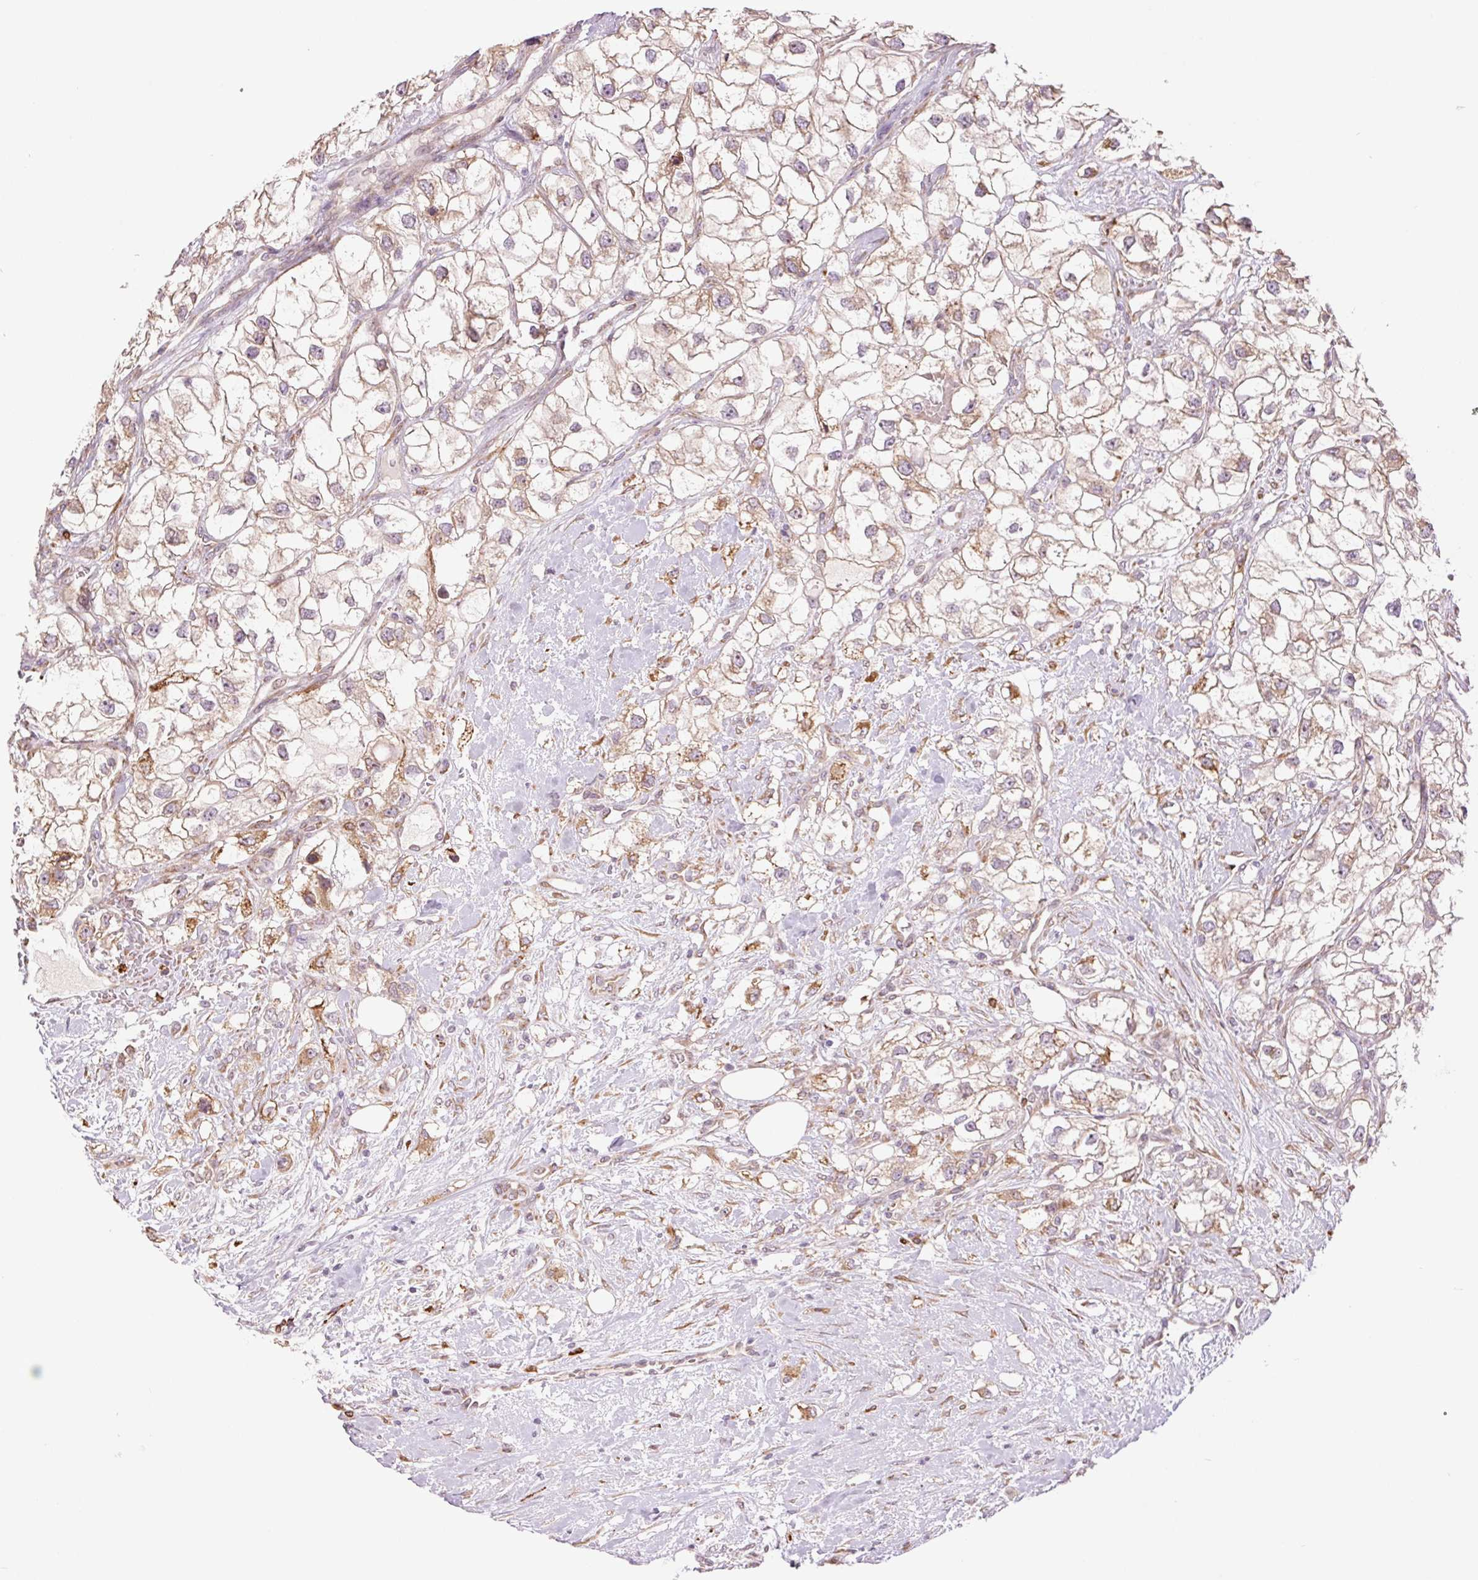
{"staining": {"intensity": "weak", "quantity": ">75%", "location": "cytoplasmic/membranous"}, "tissue": "renal cancer", "cell_type": "Tumor cells", "image_type": "cancer", "snomed": [{"axis": "morphology", "description": "Adenocarcinoma, NOS"}, {"axis": "topography", "description": "Kidney"}], "caption": "Weak cytoplasmic/membranous staining for a protein is seen in about >75% of tumor cells of renal cancer using IHC.", "gene": "METTL17", "patient": {"sex": "male", "age": 59}}